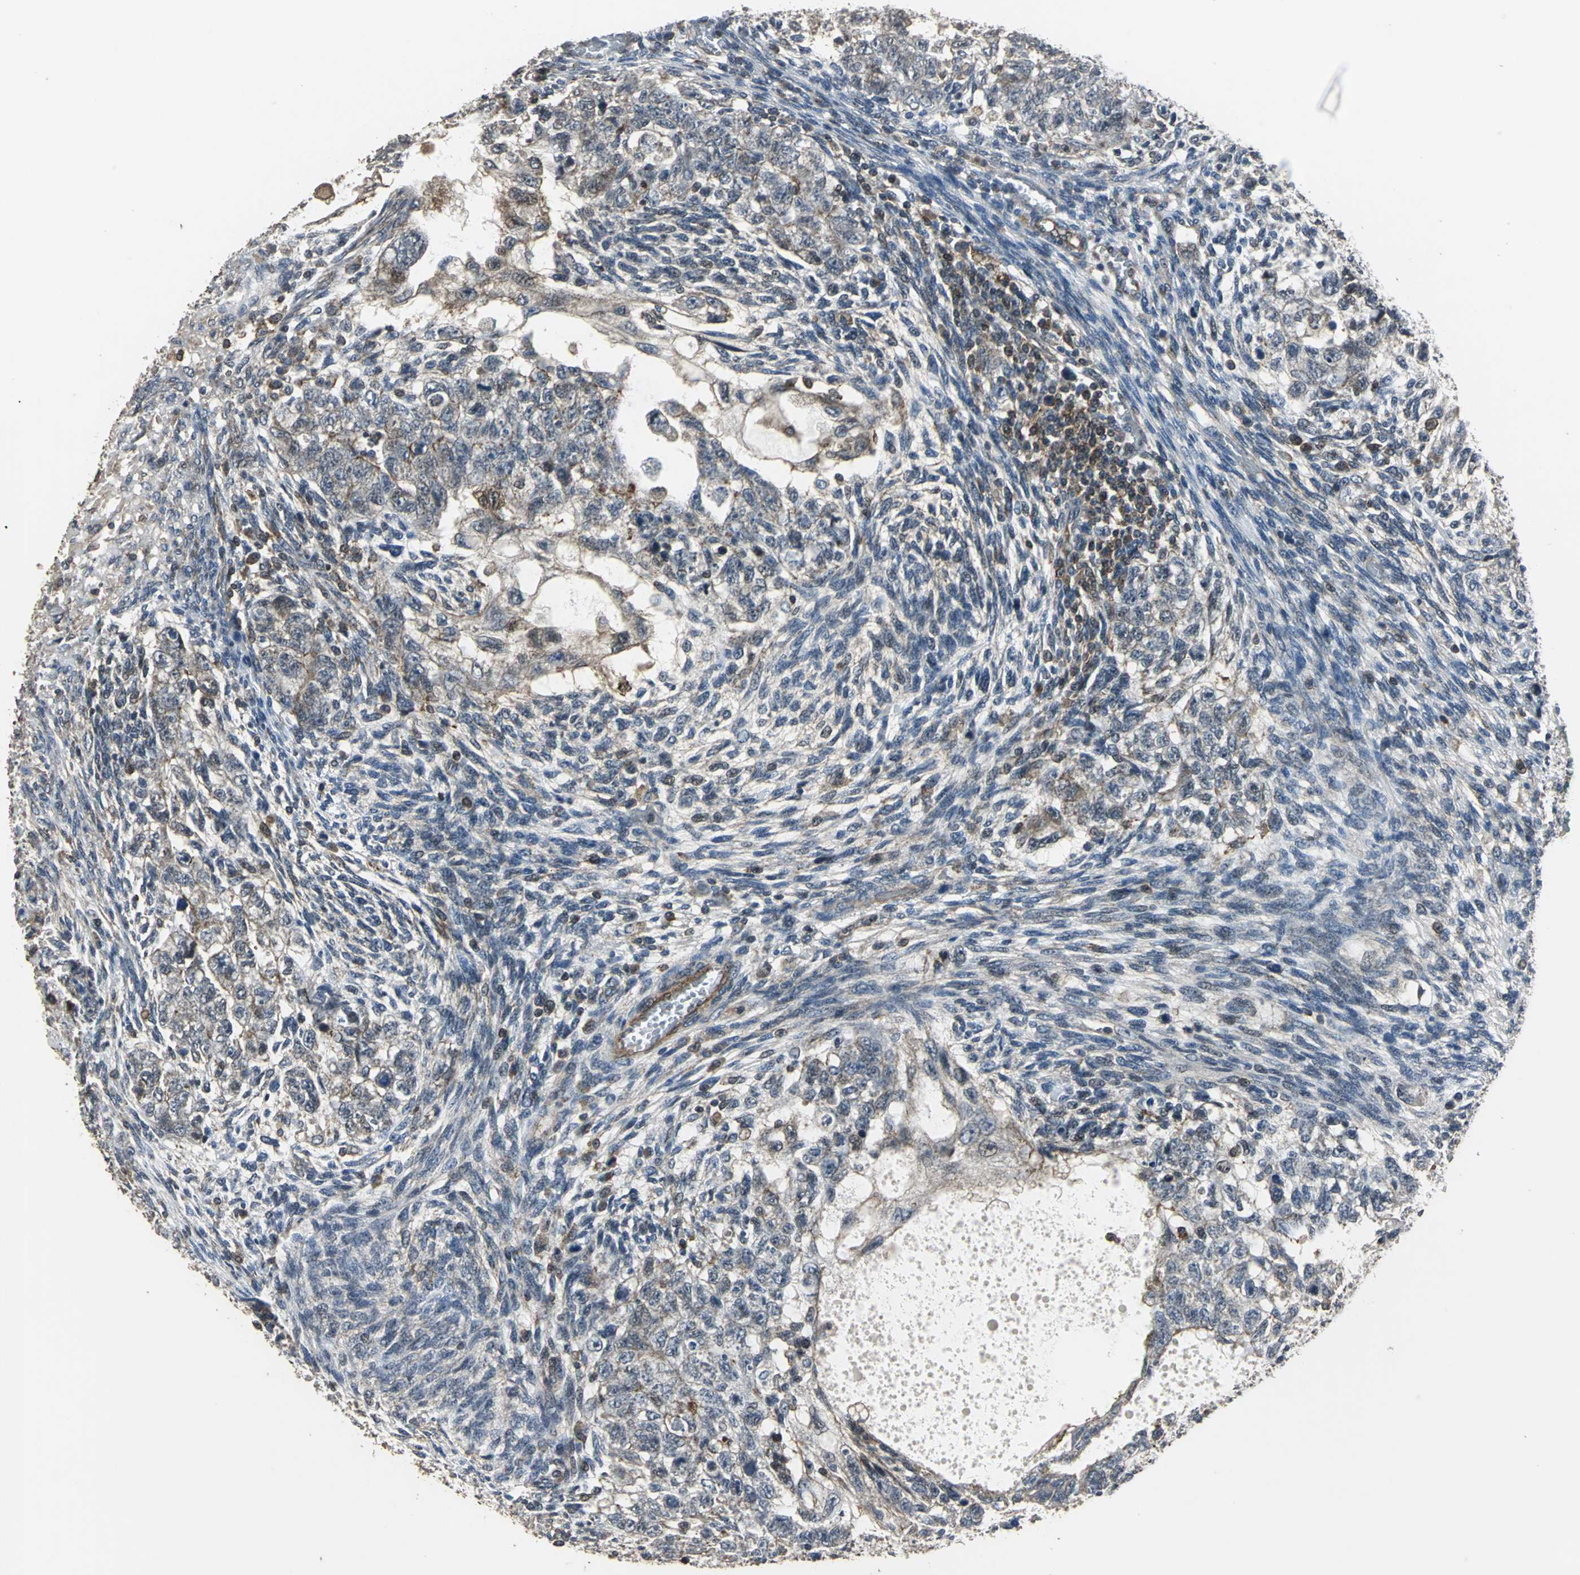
{"staining": {"intensity": "weak", "quantity": ">75%", "location": "cytoplasmic/membranous"}, "tissue": "testis cancer", "cell_type": "Tumor cells", "image_type": "cancer", "snomed": [{"axis": "morphology", "description": "Normal tissue, NOS"}, {"axis": "morphology", "description": "Carcinoma, Embryonal, NOS"}, {"axis": "topography", "description": "Testis"}], "caption": "High-magnification brightfield microscopy of embryonal carcinoma (testis) stained with DAB (brown) and counterstained with hematoxylin (blue). tumor cells exhibit weak cytoplasmic/membranous expression is seen in about>75% of cells.", "gene": "DNAJB4", "patient": {"sex": "male", "age": 36}}